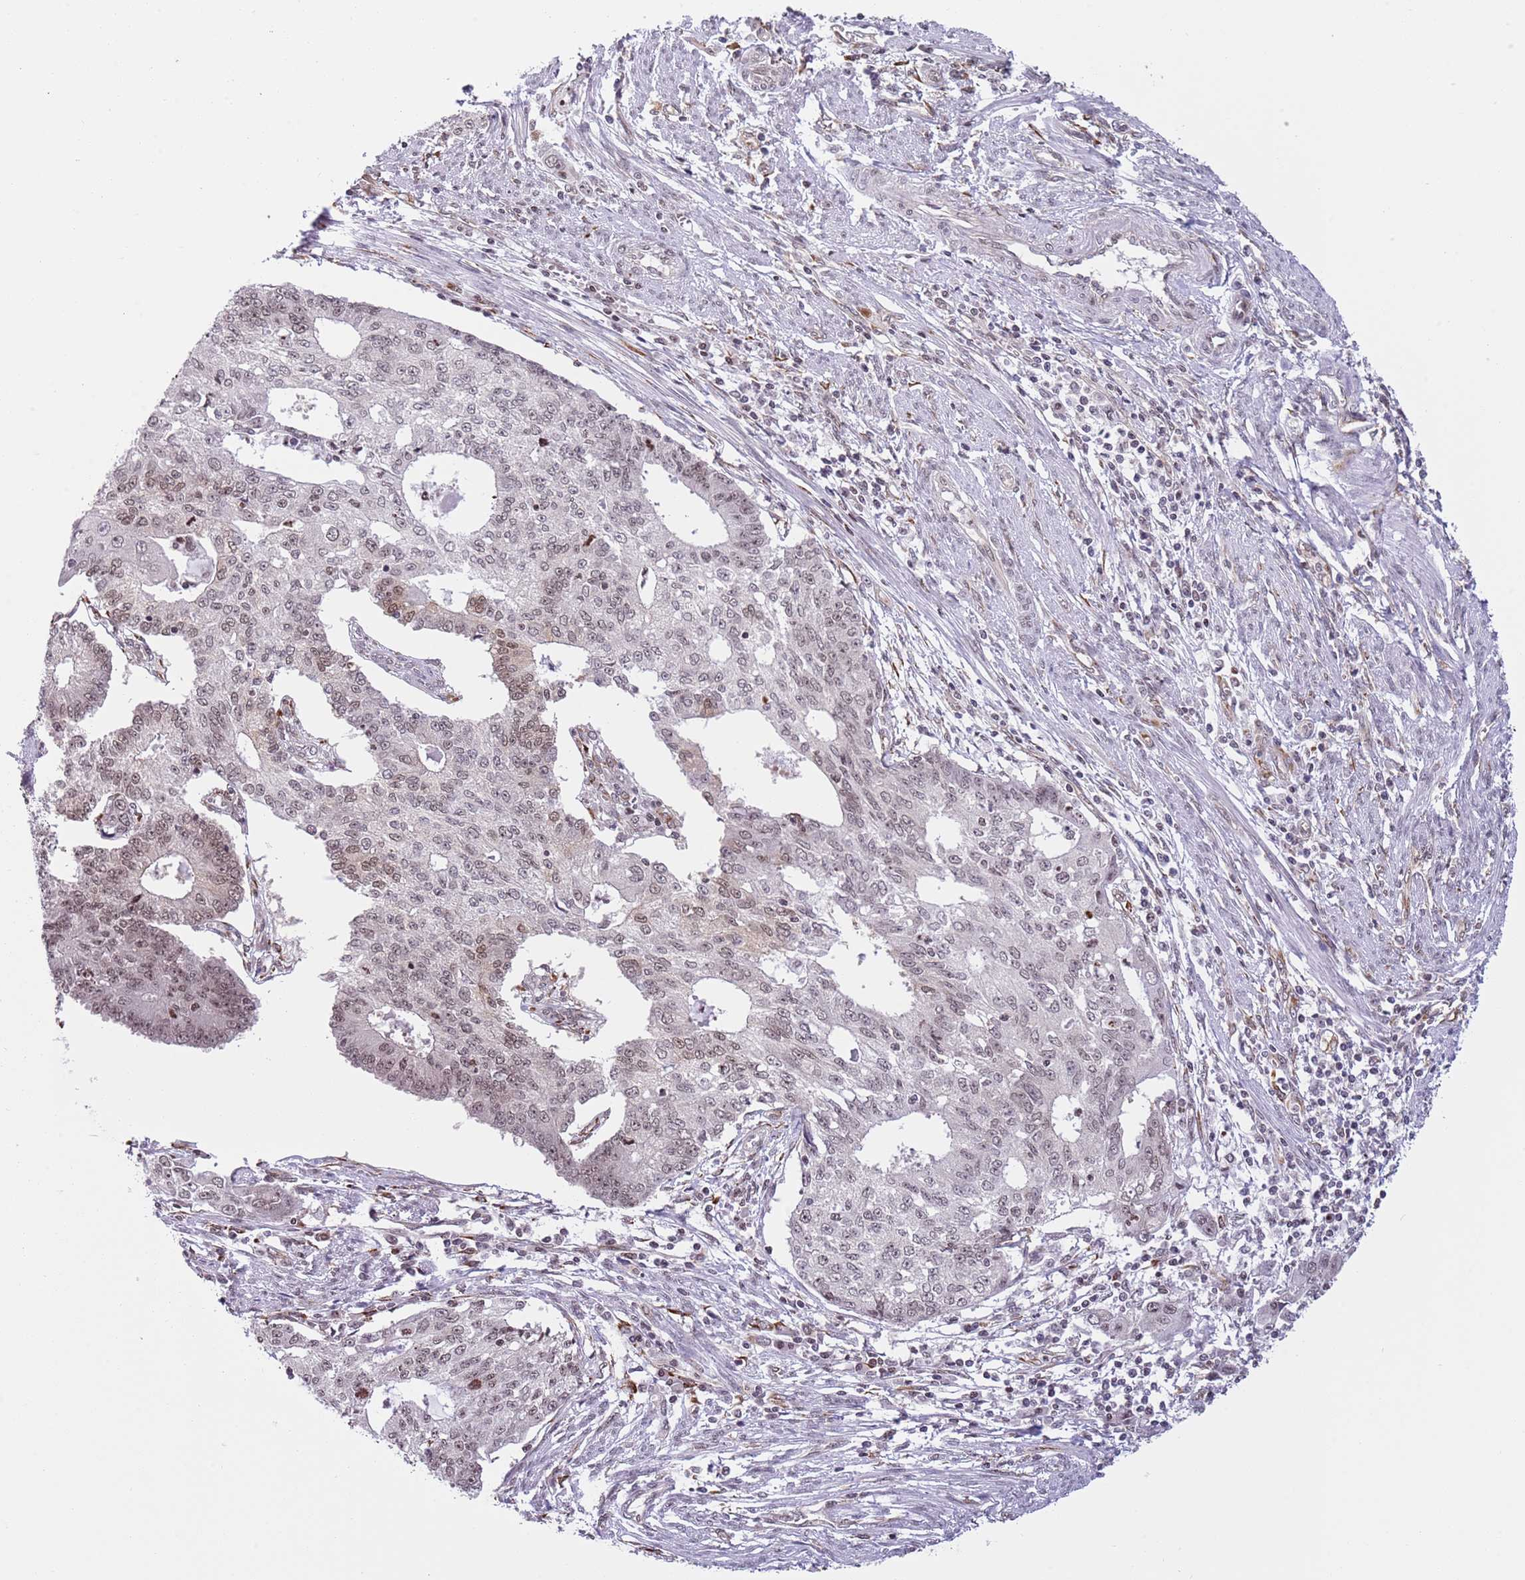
{"staining": {"intensity": "weak", "quantity": "<25%", "location": "nuclear"}, "tissue": "endometrial cancer", "cell_type": "Tumor cells", "image_type": "cancer", "snomed": [{"axis": "morphology", "description": "Adenocarcinoma, NOS"}, {"axis": "topography", "description": "Endometrium"}], "caption": "Immunohistochemistry histopathology image of neoplastic tissue: adenocarcinoma (endometrial) stained with DAB (3,3'-diaminobenzidine) shows no significant protein expression in tumor cells.", "gene": "NRIP1", "patient": {"sex": "female", "age": 56}}